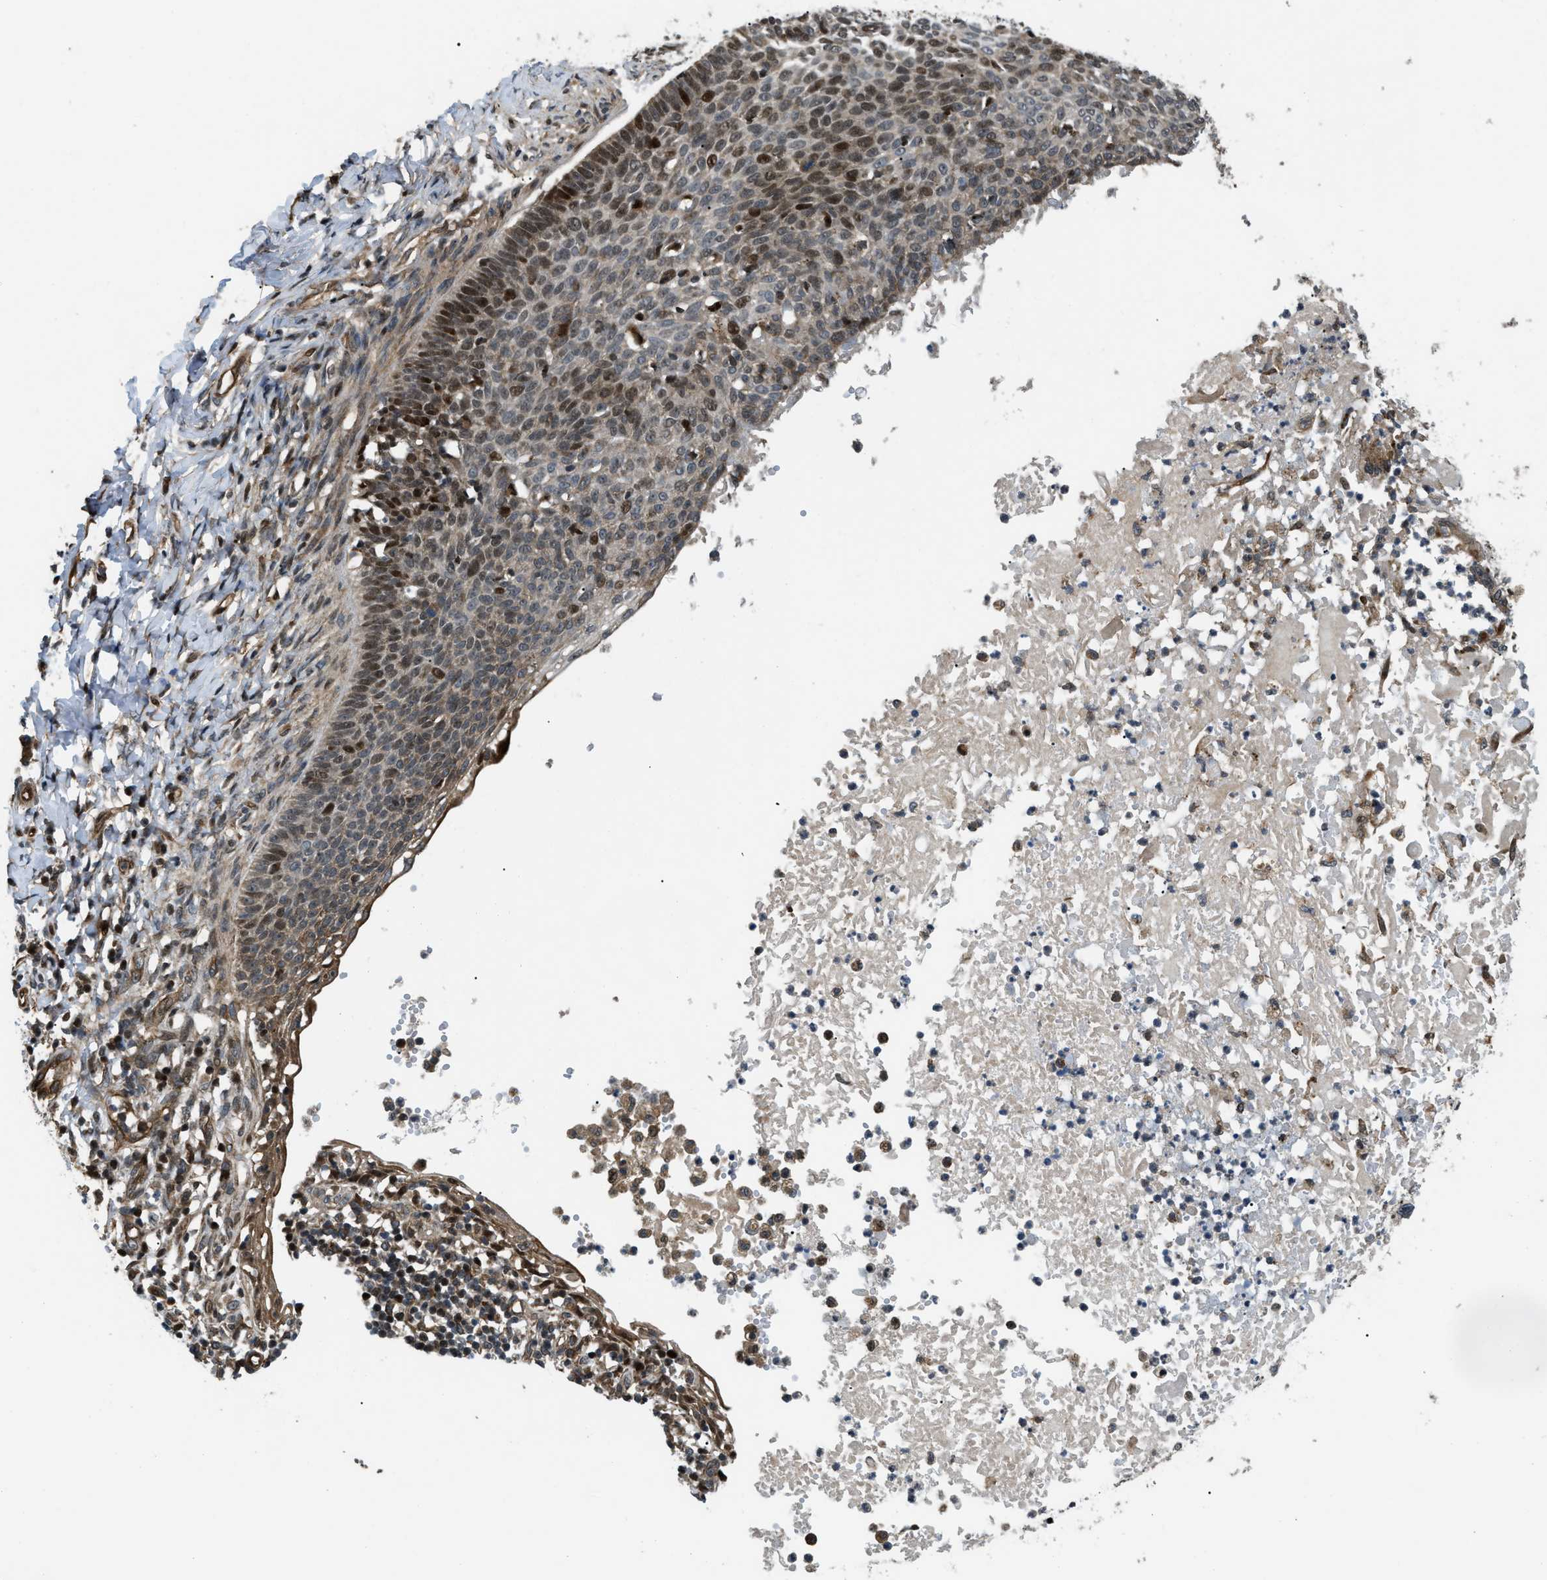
{"staining": {"intensity": "moderate", "quantity": "<25%", "location": "nuclear"}, "tissue": "skin cancer", "cell_type": "Tumor cells", "image_type": "cancer", "snomed": [{"axis": "morphology", "description": "Normal tissue, NOS"}, {"axis": "morphology", "description": "Basal cell carcinoma"}, {"axis": "topography", "description": "Skin"}], "caption": "An immunohistochemistry micrograph of neoplastic tissue is shown. Protein staining in brown labels moderate nuclear positivity in basal cell carcinoma (skin) within tumor cells.", "gene": "LTA4H", "patient": {"sex": "male", "age": 87}}